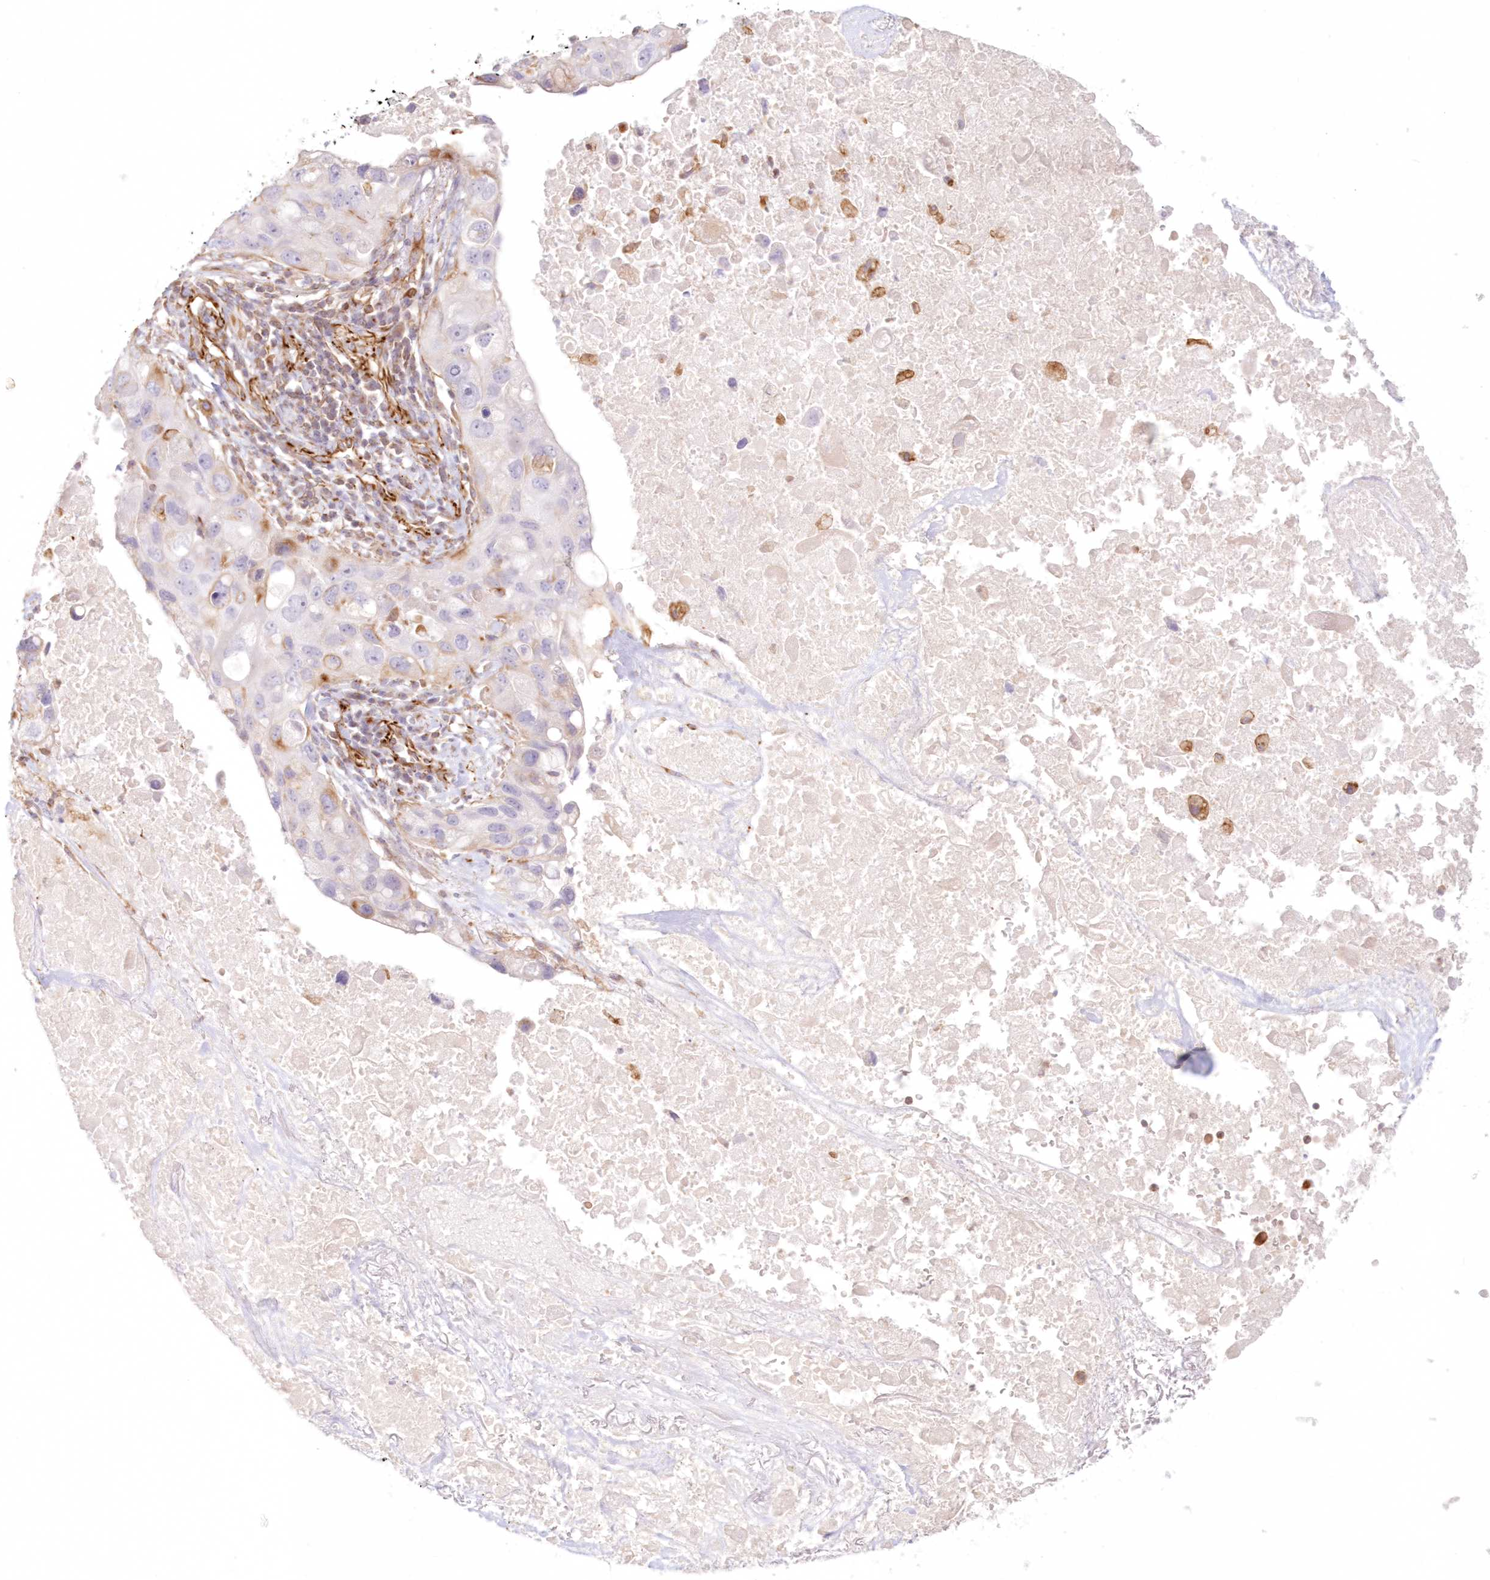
{"staining": {"intensity": "negative", "quantity": "none", "location": "none"}, "tissue": "lung cancer", "cell_type": "Tumor cells", "image_type": "cancer", "snomed": [{"axis": "morphology", "description": "Squamous cell carcinoma, NOS"}, {"axis": "topography", "description": "Lung"}], "caption": "This photomicrograph is of squamous cell carcinoma (lung) stained with immunohistochemistry (IHC) to label a protein in brown with the nuclei are counter-stained blue. There is no positivity in tumor cells. (DAB immunohistochemistry (IHC) with hematoxylin counter stain).", "gene": "DMRTB1", "patient": {"sex": "female", "age": 73}}